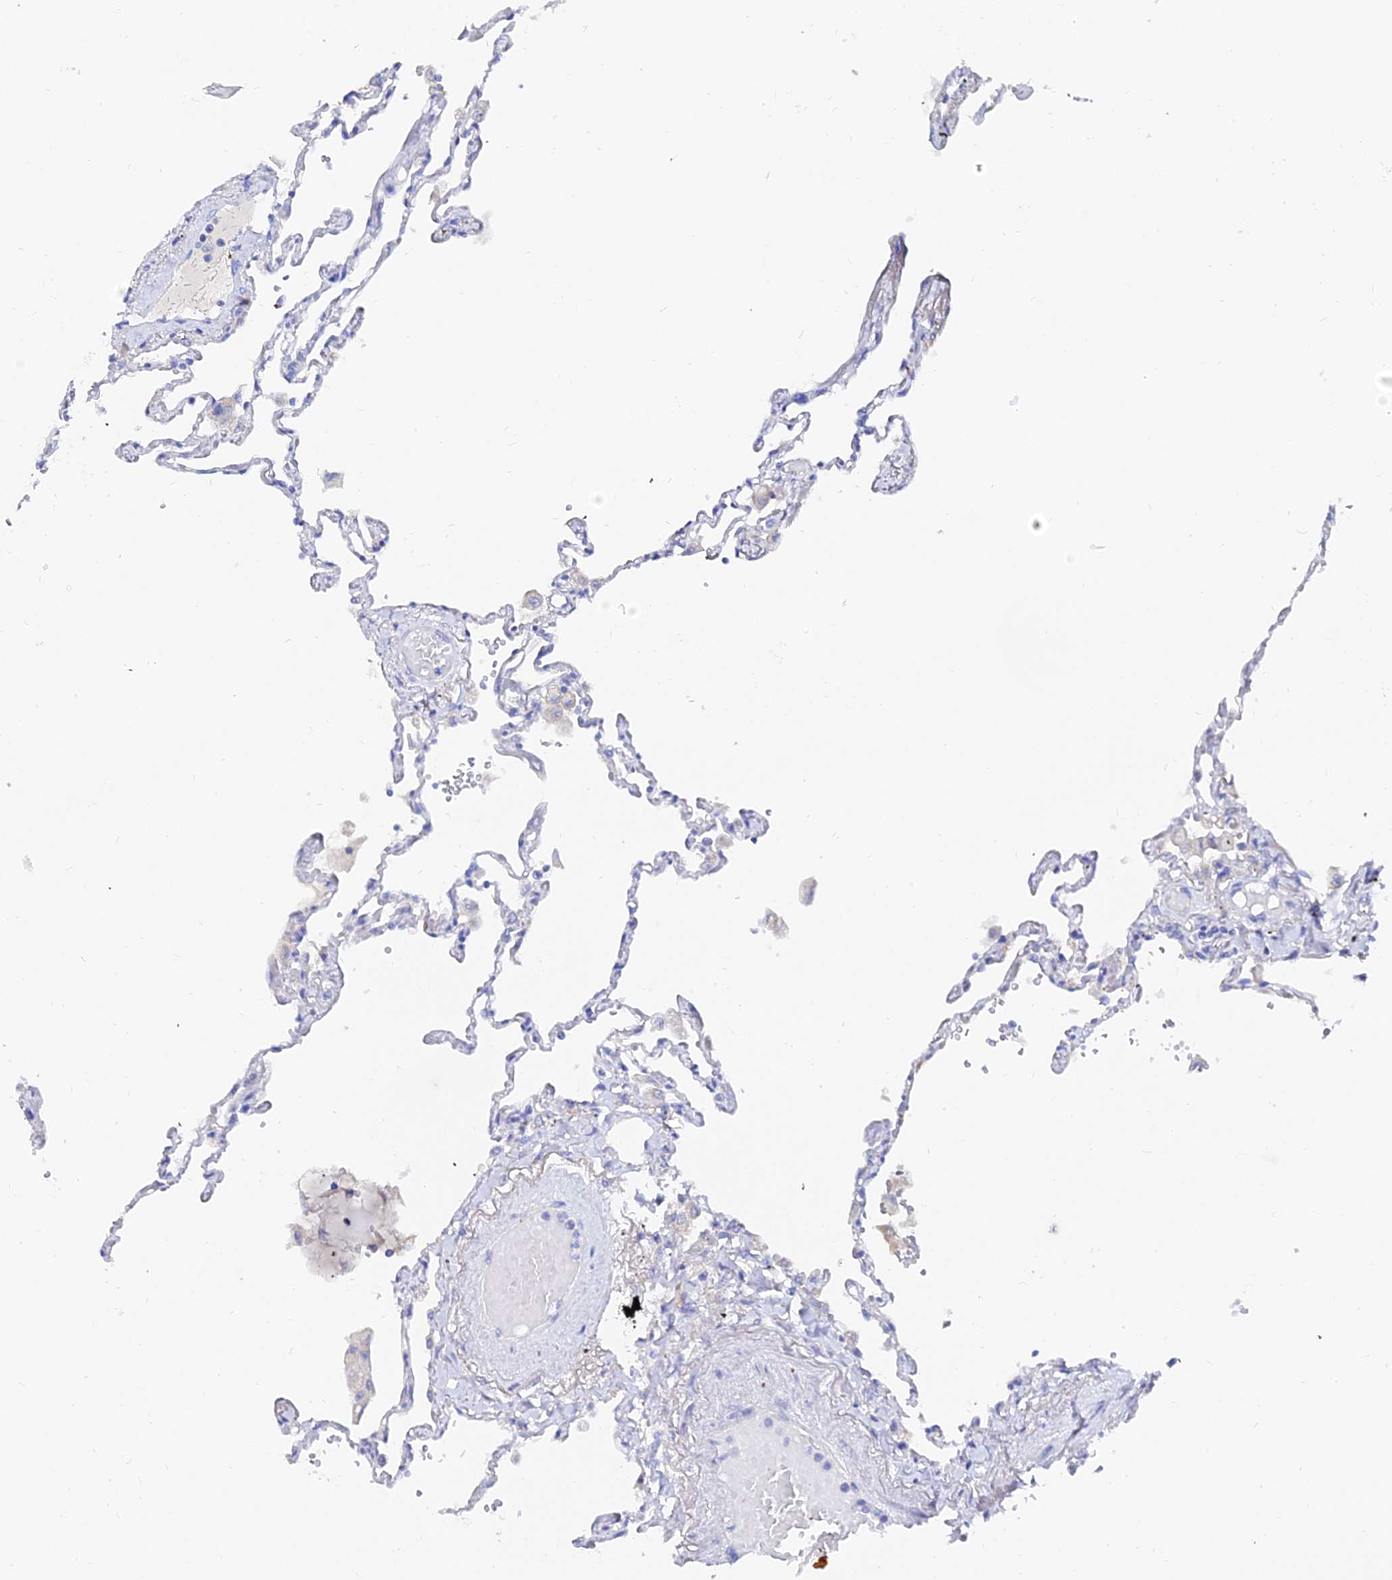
{"staining": {"intensity": "negative", "quantity": "none", "location": "none"}, "tissue": "lung", "cell_type": "Alveolar cells", "image_type": "normal", "snomed": [{"axis": "morphology", "description": "Normal tissue, NOS"}, {"axis": "topography", "description": "Lung"}], "caption": "Immunohistochemistry image of unremarkable lung stained for a protein (brown), which exhibits no staining in alveolar cells. (DAB (3,3'-diaminobenzidine) IHC with hematoxylin counter stain).", "gene": "PTTG1", "patient": {"sex": "female", "age": 67}}